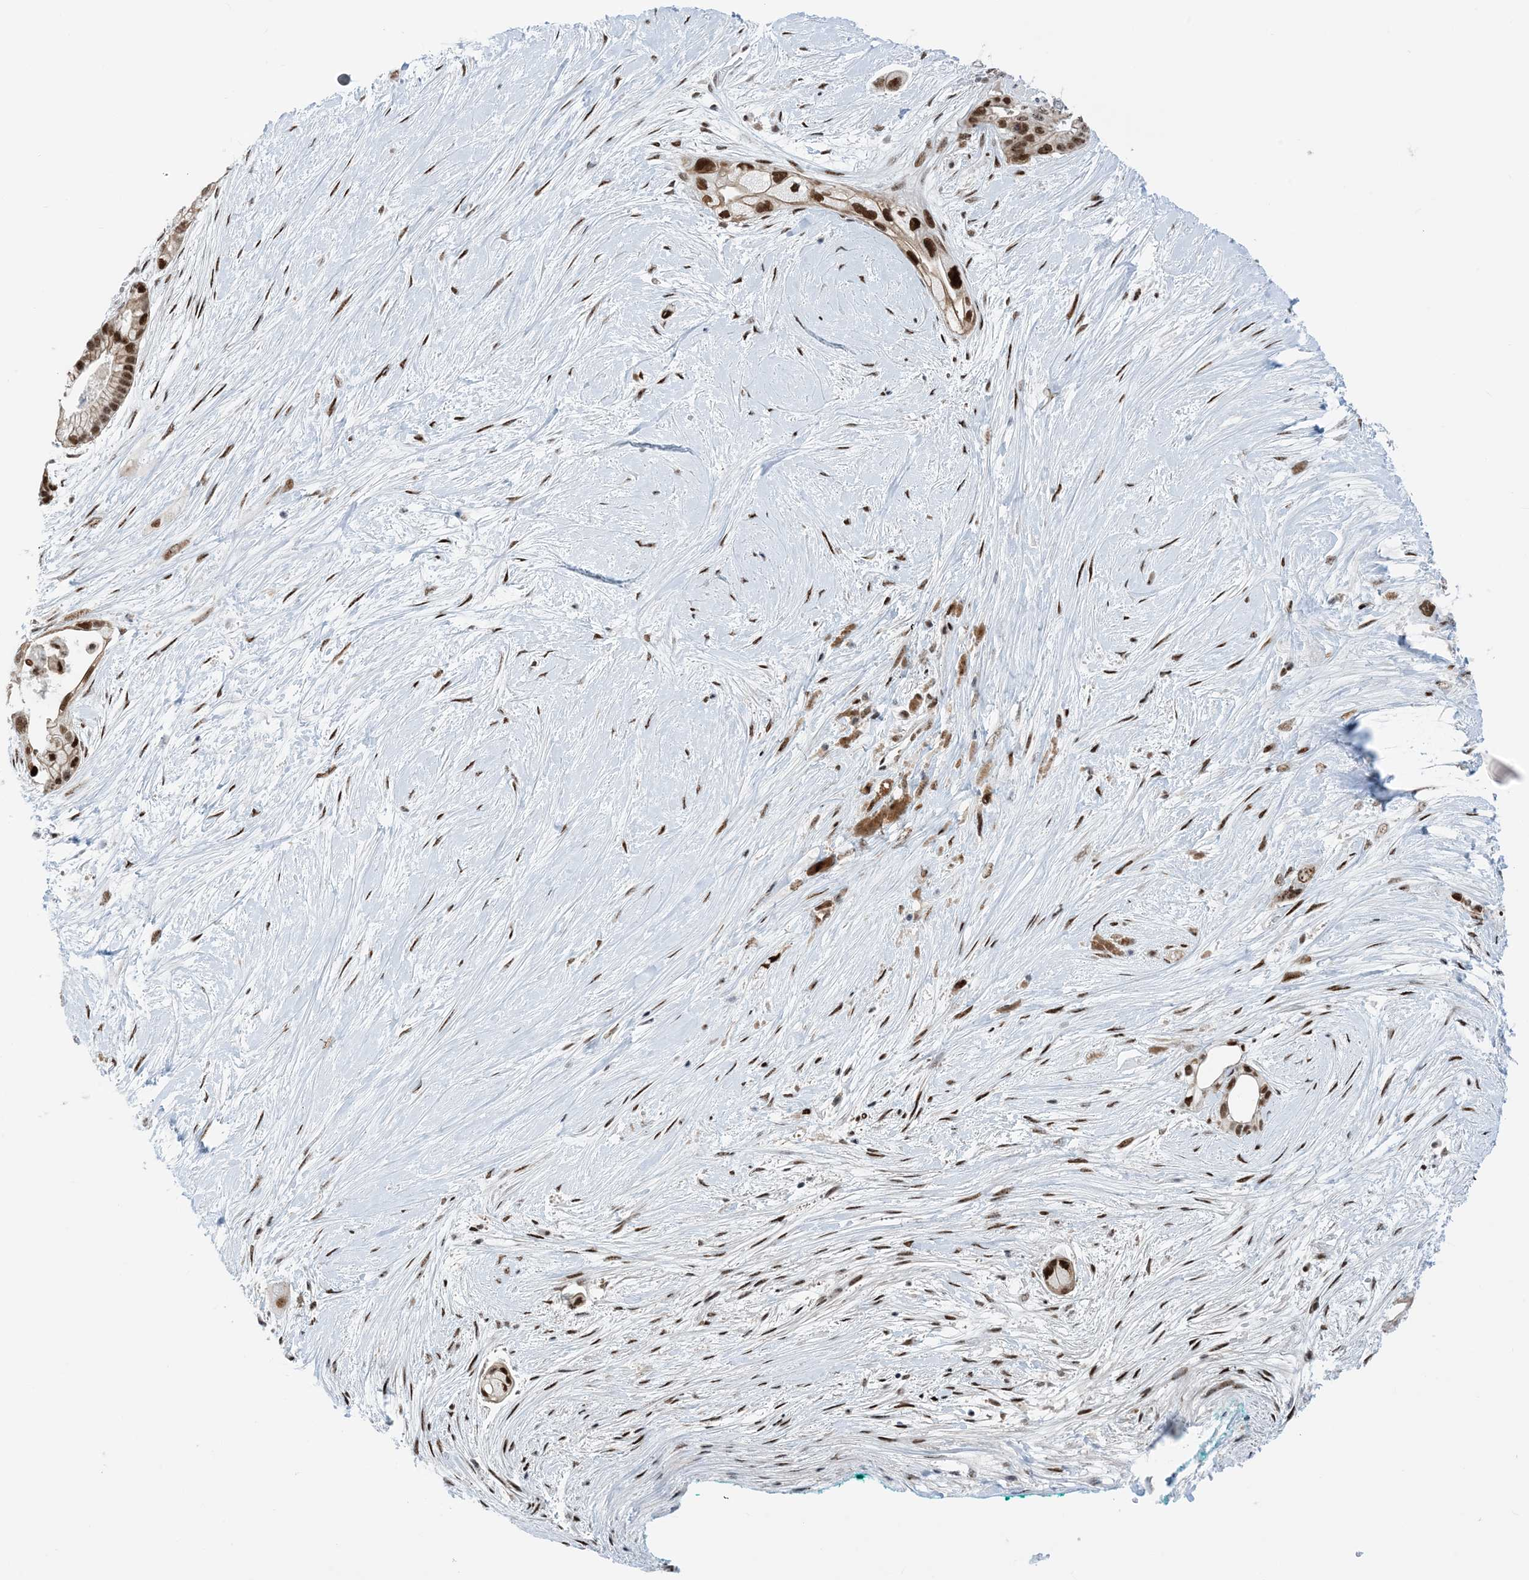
{"staining": {"intensity": "strong", "quantity": ">75%", "location": "nuclear"}, "tissue": "pancreatic cancer", "cell_type": "Tumor cells", "image_type": "cancer", "snomed": [{"axis": "morphology", "description": "Adenocarcinoma, NOS"}, {"axis": "topography", "description": "Pancreas"}], "caption": "Immunohistochemistry (IHC) photomicrograph of neoplastic tissue: pancreatic cancer stained using immunohistochemistry displays high levels of strong protein expression localized specifically in the nuclear of tumor cells, appearing as a nuclear brown color.", "gene": "HEMK1", "patient": {"sex": "male", "age": 53}}